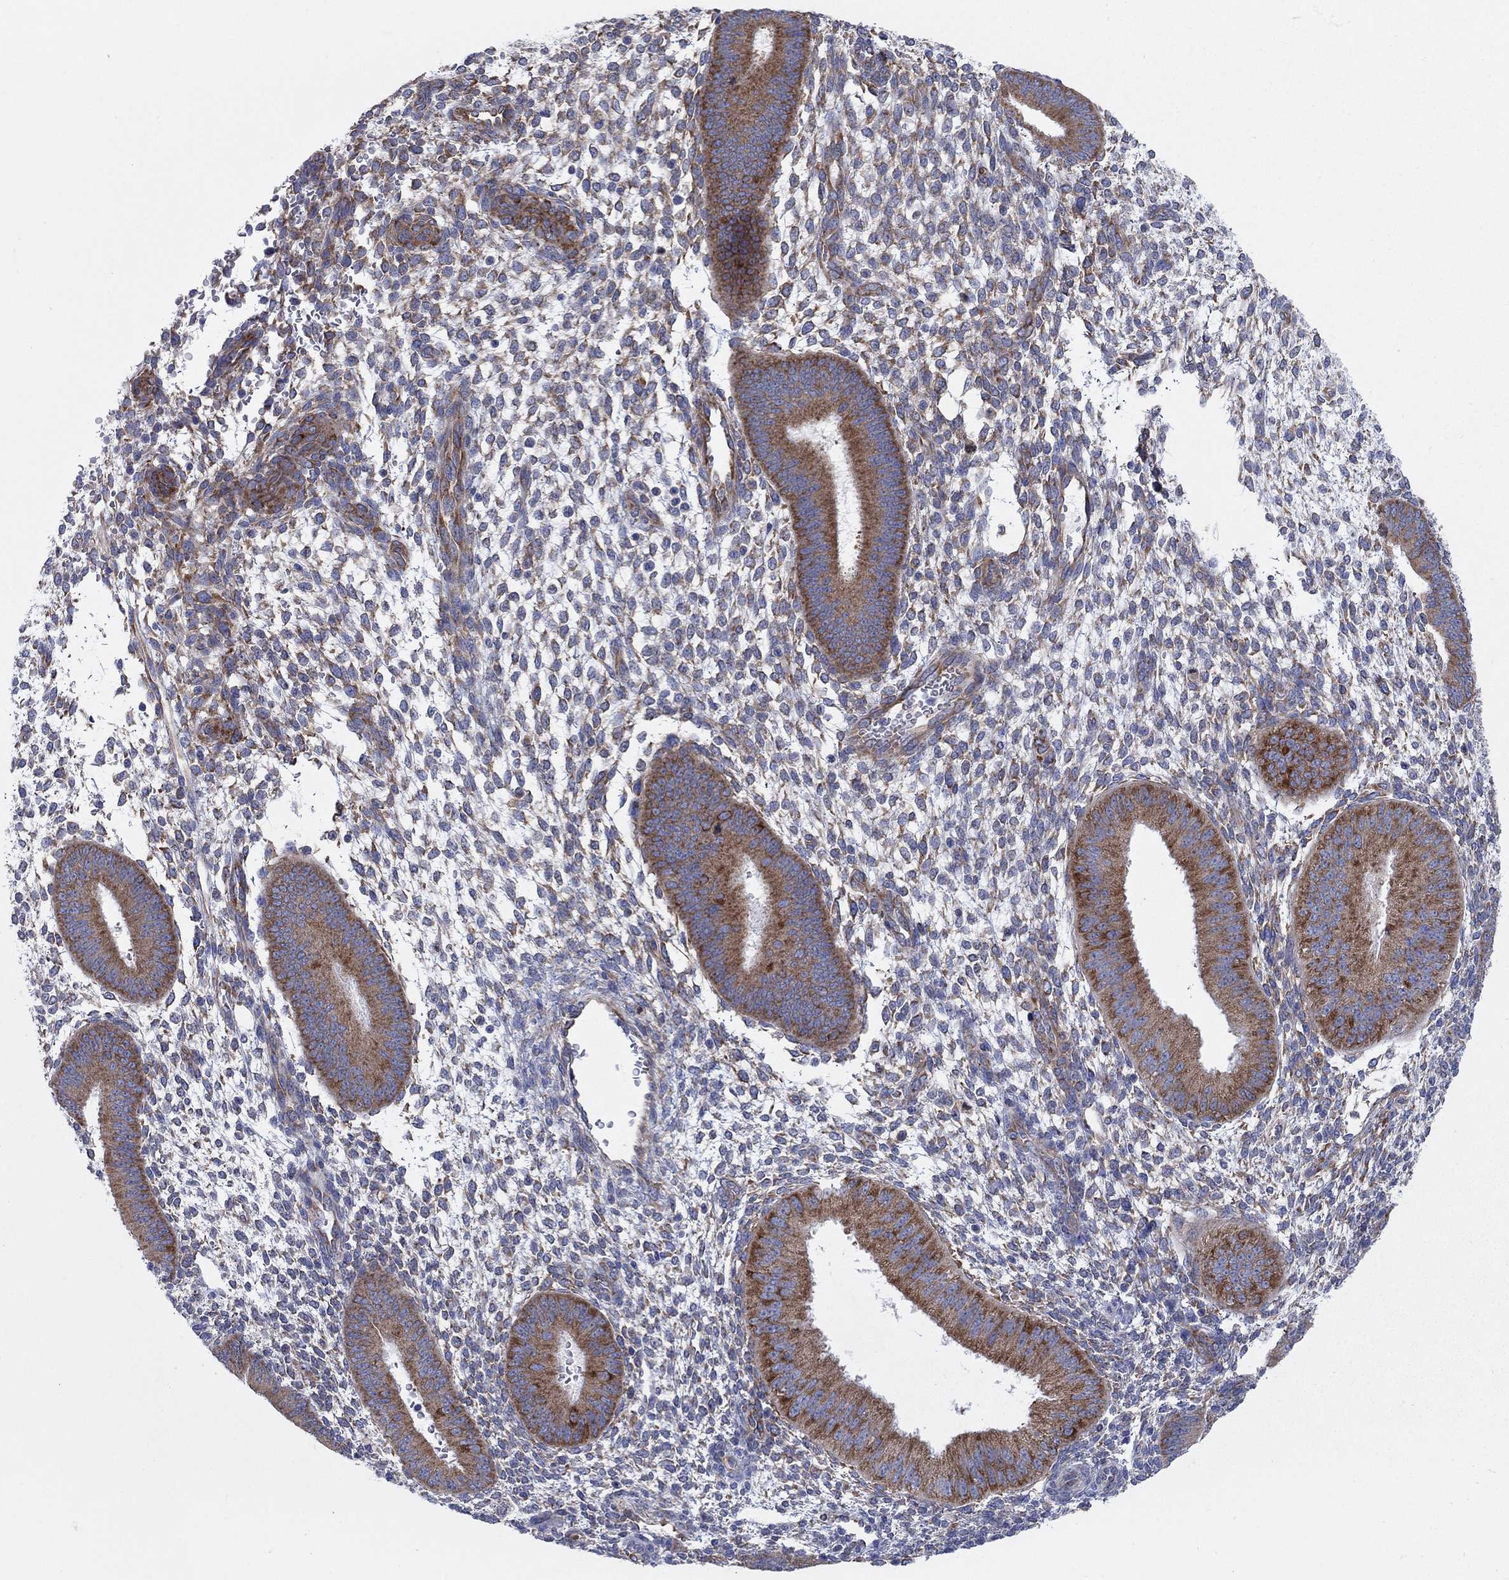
{"staining": {"intensity": "moderate", "quantity": "<25%", "location": "cytoplasmic/membranous"}, "tissue": "endometrium", "cell_type": "Cells in endometrial stroma", "image_type": "normal", "snomed": [{"axis": "morphology", "description": "Normal tissue, NOS"}, {"axis": "topography", "description": "Endometrium"}], "caption": "Immunohistochemical staining of benign human endometrium exhibits moderate cytoplasmic/membranous protein expression in approximately <25% of cells in endometrial stroma. (Brightfield microscopy of DAB IHC at high magnification).", "gene": "TMEM59", "patient": {"sex": "female", "age": 39}}